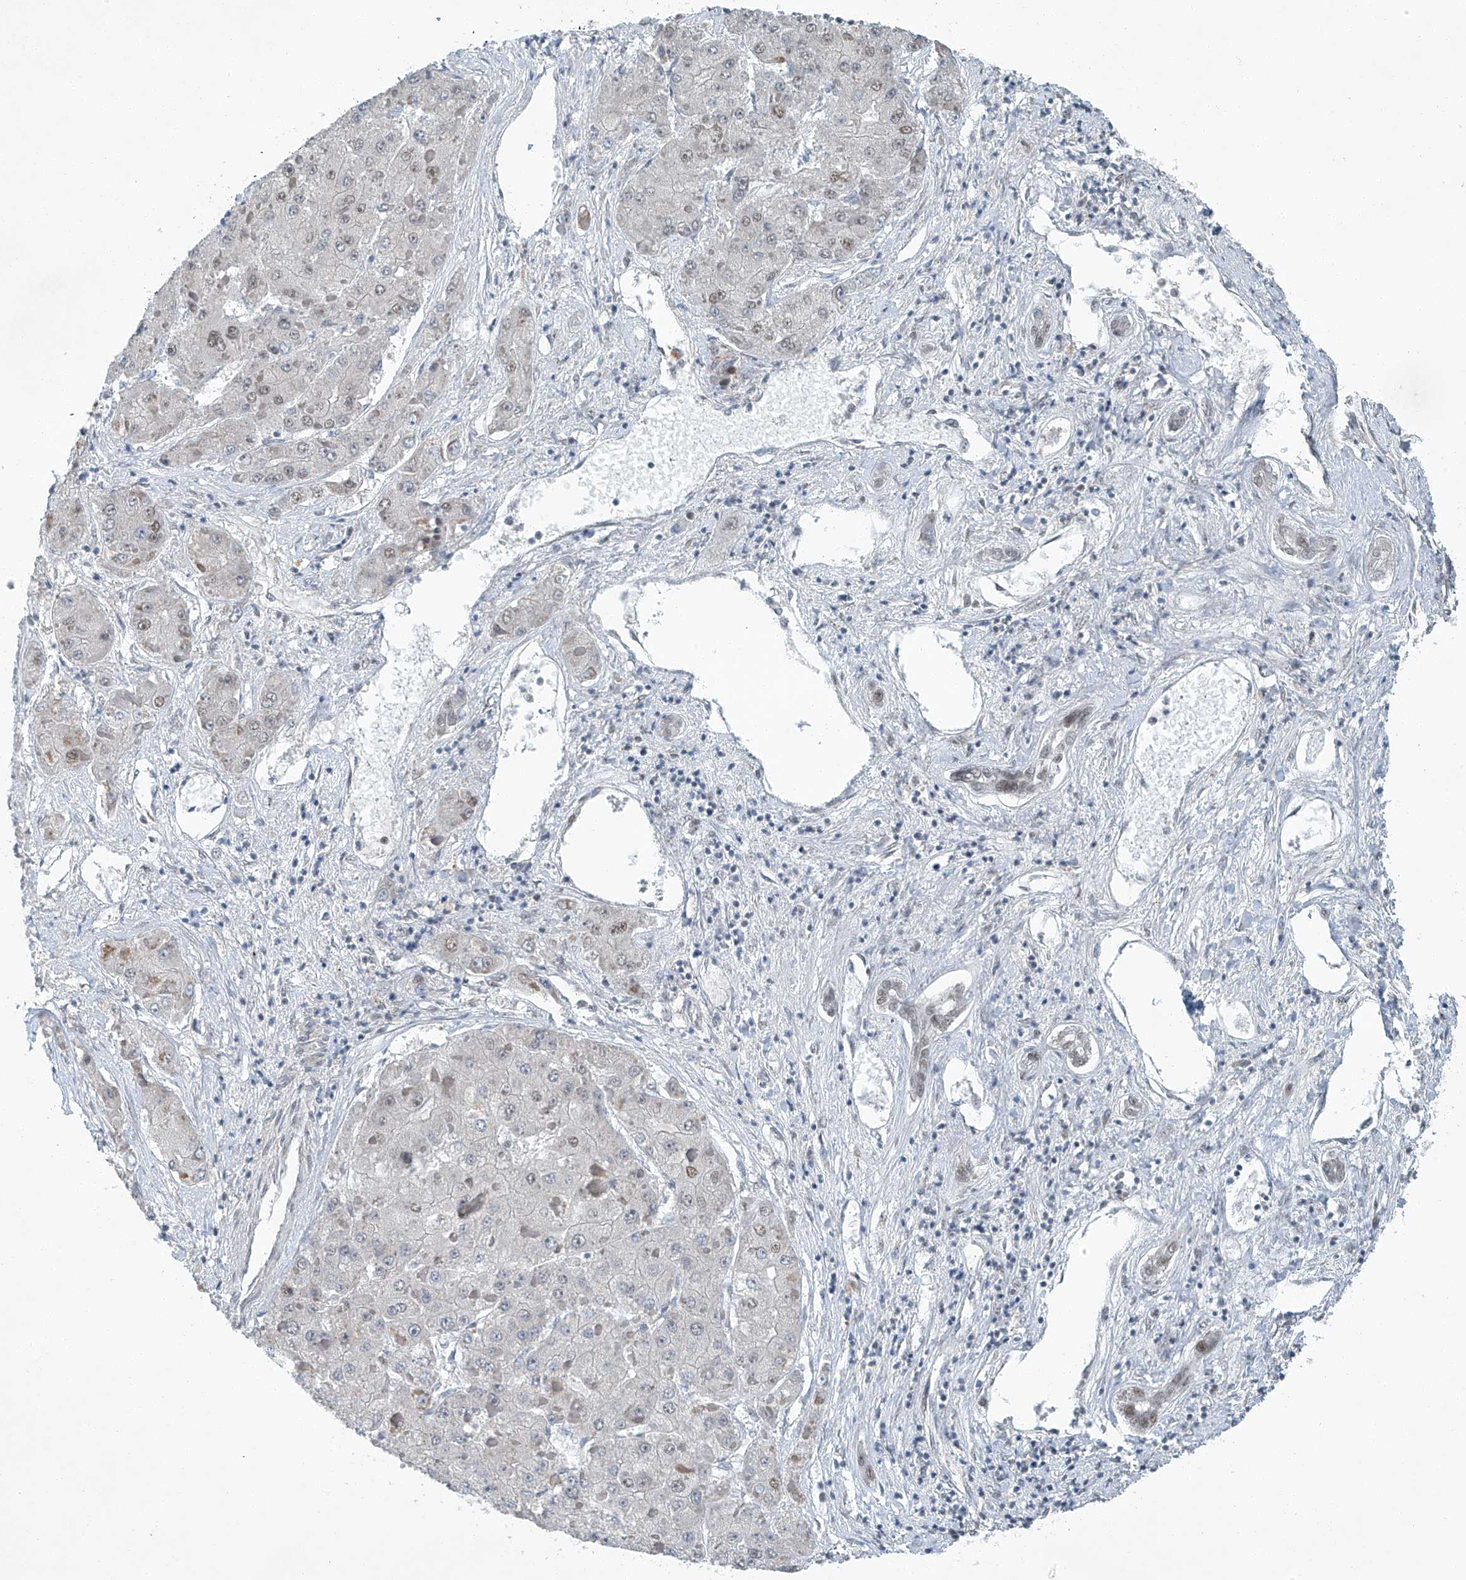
{"staining": {"intensity": "weak", "quantity": "25%-75%", "location": "nuclear"}, "tissue": "liver cancer", "cell_type": "Tumor cells", "image_type": "cancer", "snomed": [{"axis": "morphology", "description": "Carcinoma, Hepatocellular, NOS"}, {"axis": "topography", "description": "Liver"}], "caption": "Protein staining of hepatocellular carcinoma (liver) tissue demonstrates weak nuclear expression in approximately 25%-75% of tumor cells.", "gene": "TAF8", "patient": {"sex": "female", "age": 73}}